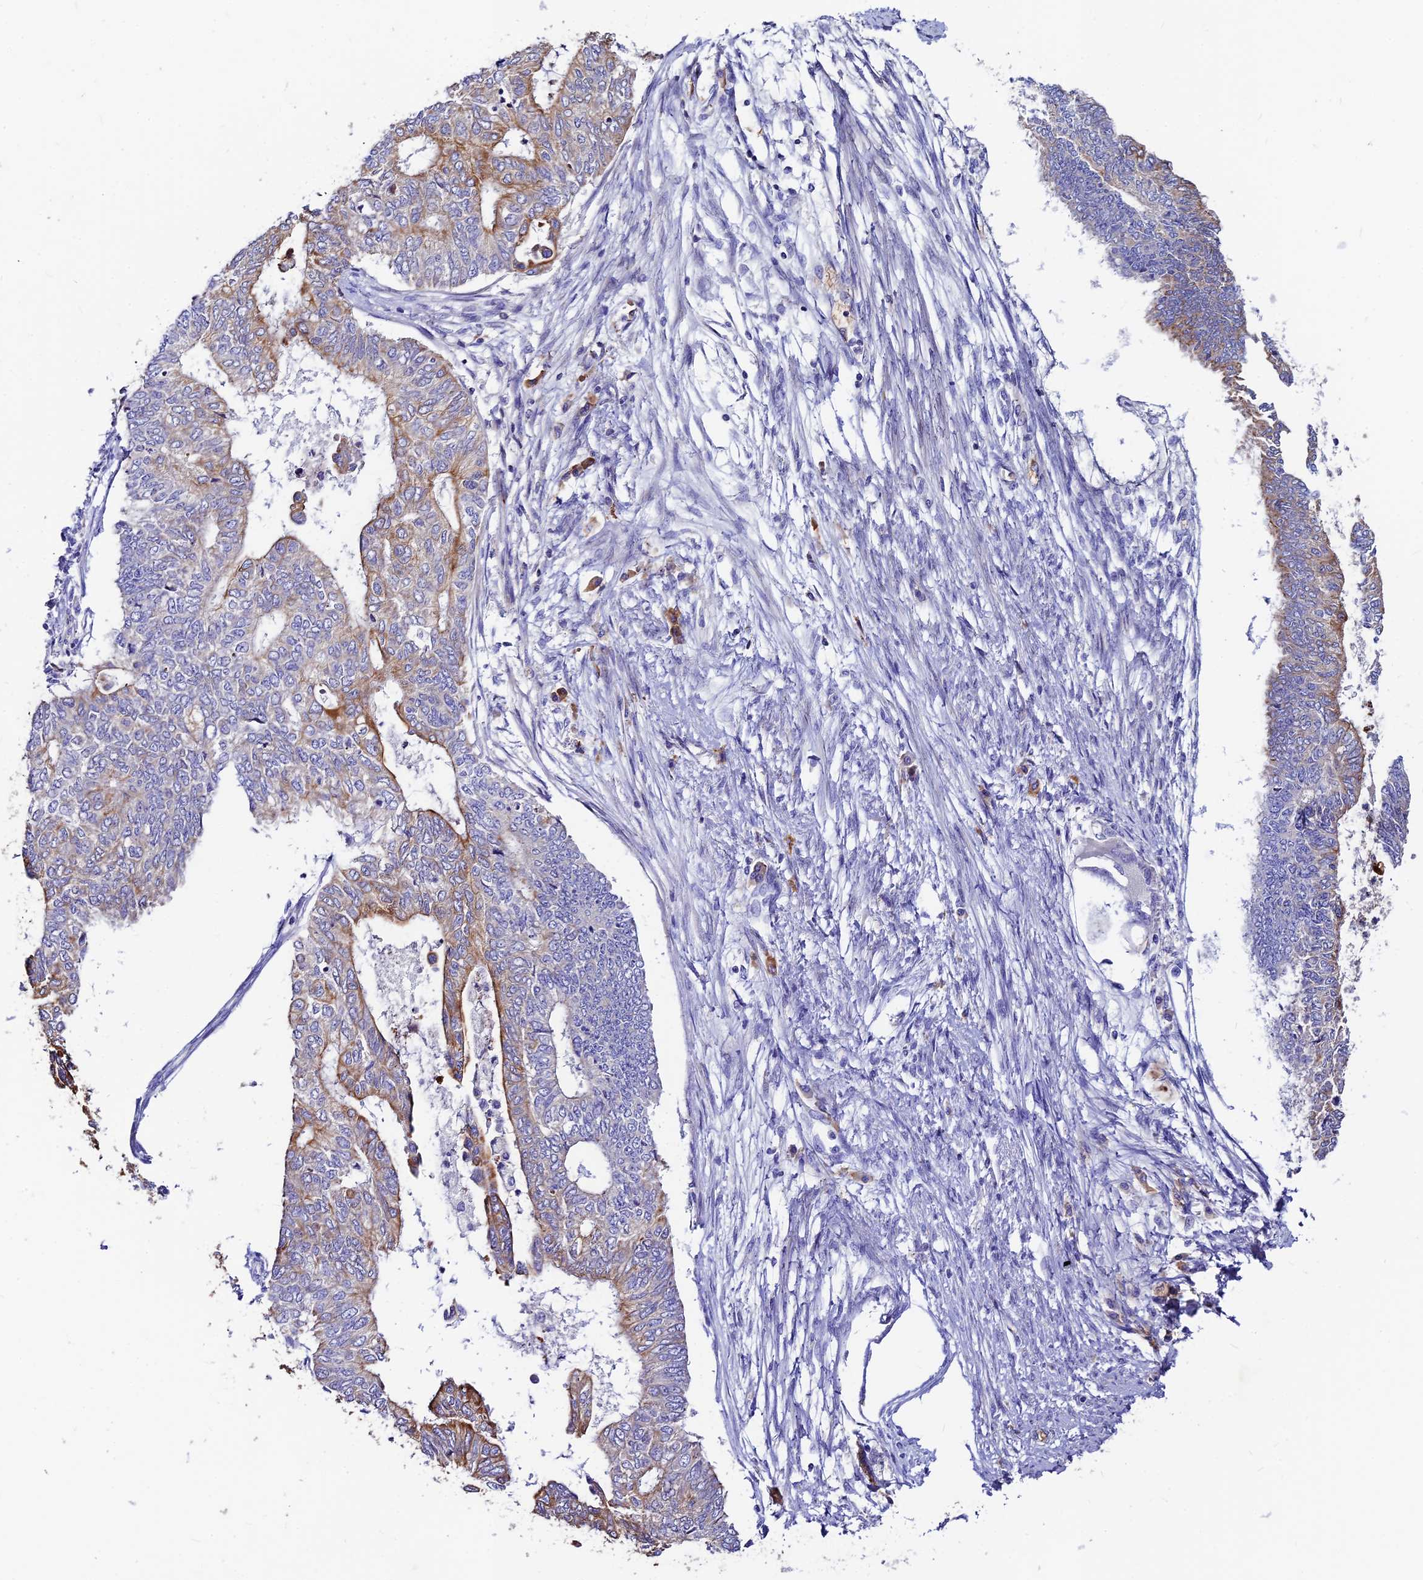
{"staining": {"intensity": "strong", "quantity": "25%-75%", "location": "cytoplasmic/membranous"}, "tissue": "endometrial cancer", "cell_type": "Tumor cells", "image_type": "cancer", "snomed": [{"axis": "morphology", "description": "Adenocarcinoma, NOS"}, {"axis": "topography", "description": "Endometrium"}], "caption": "This histopathology image shows endometrial adenocarcinoma stained with IHC to label a protein in brown. The cytoplasmic/membranous of tumor cells show strong positivity for the protein. Nuclei are counter-stained blue.", "gene": "DENND2D", "patient": {"sex": "female", "age": 68}}